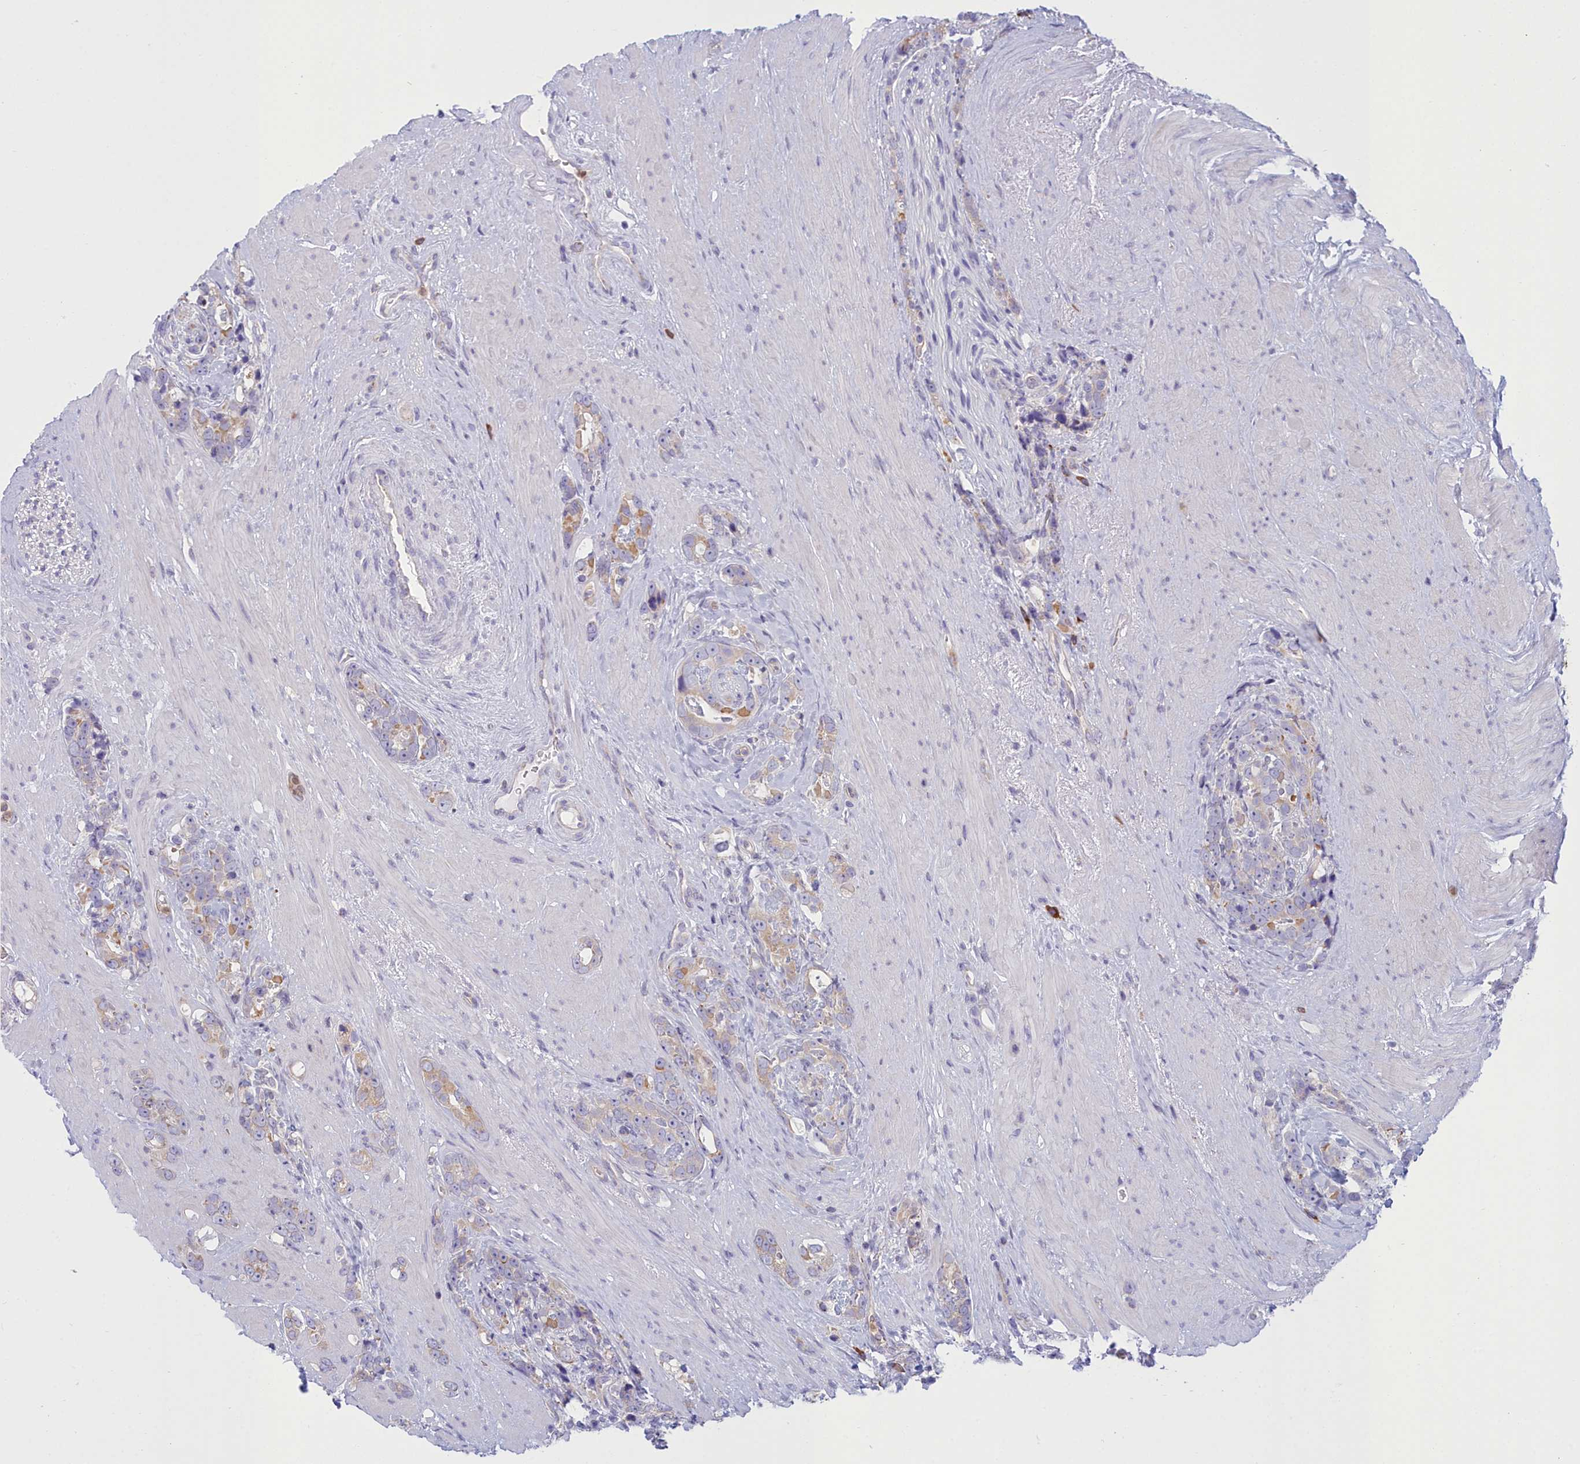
{"staining": {"intensity": "moderate", "quantity": "<25%", "location": "cytoplasmic/membranous"}, "tissue": "prostate cancer", "cell_type": "Tumor cells", "image_type": "cancer", "snomed": [{"axis": "morphology", "description": "Adenocarcinoma, High grade"}, {"axis": "topography", "description": "Prostate"}], "caption": "Protein expression analysis of prostate cancer reveals moderate cytoplasmic/membranous positivity in approximately <25% of tumor cells. The staining was performed using DAB (3,3'-diaminobenzidine), with brown indicating positive protein expression. Nuclei are stained blue with hematoxylin.", "gene": "HM13", "patient": {"sex": "male", "age": 74}}